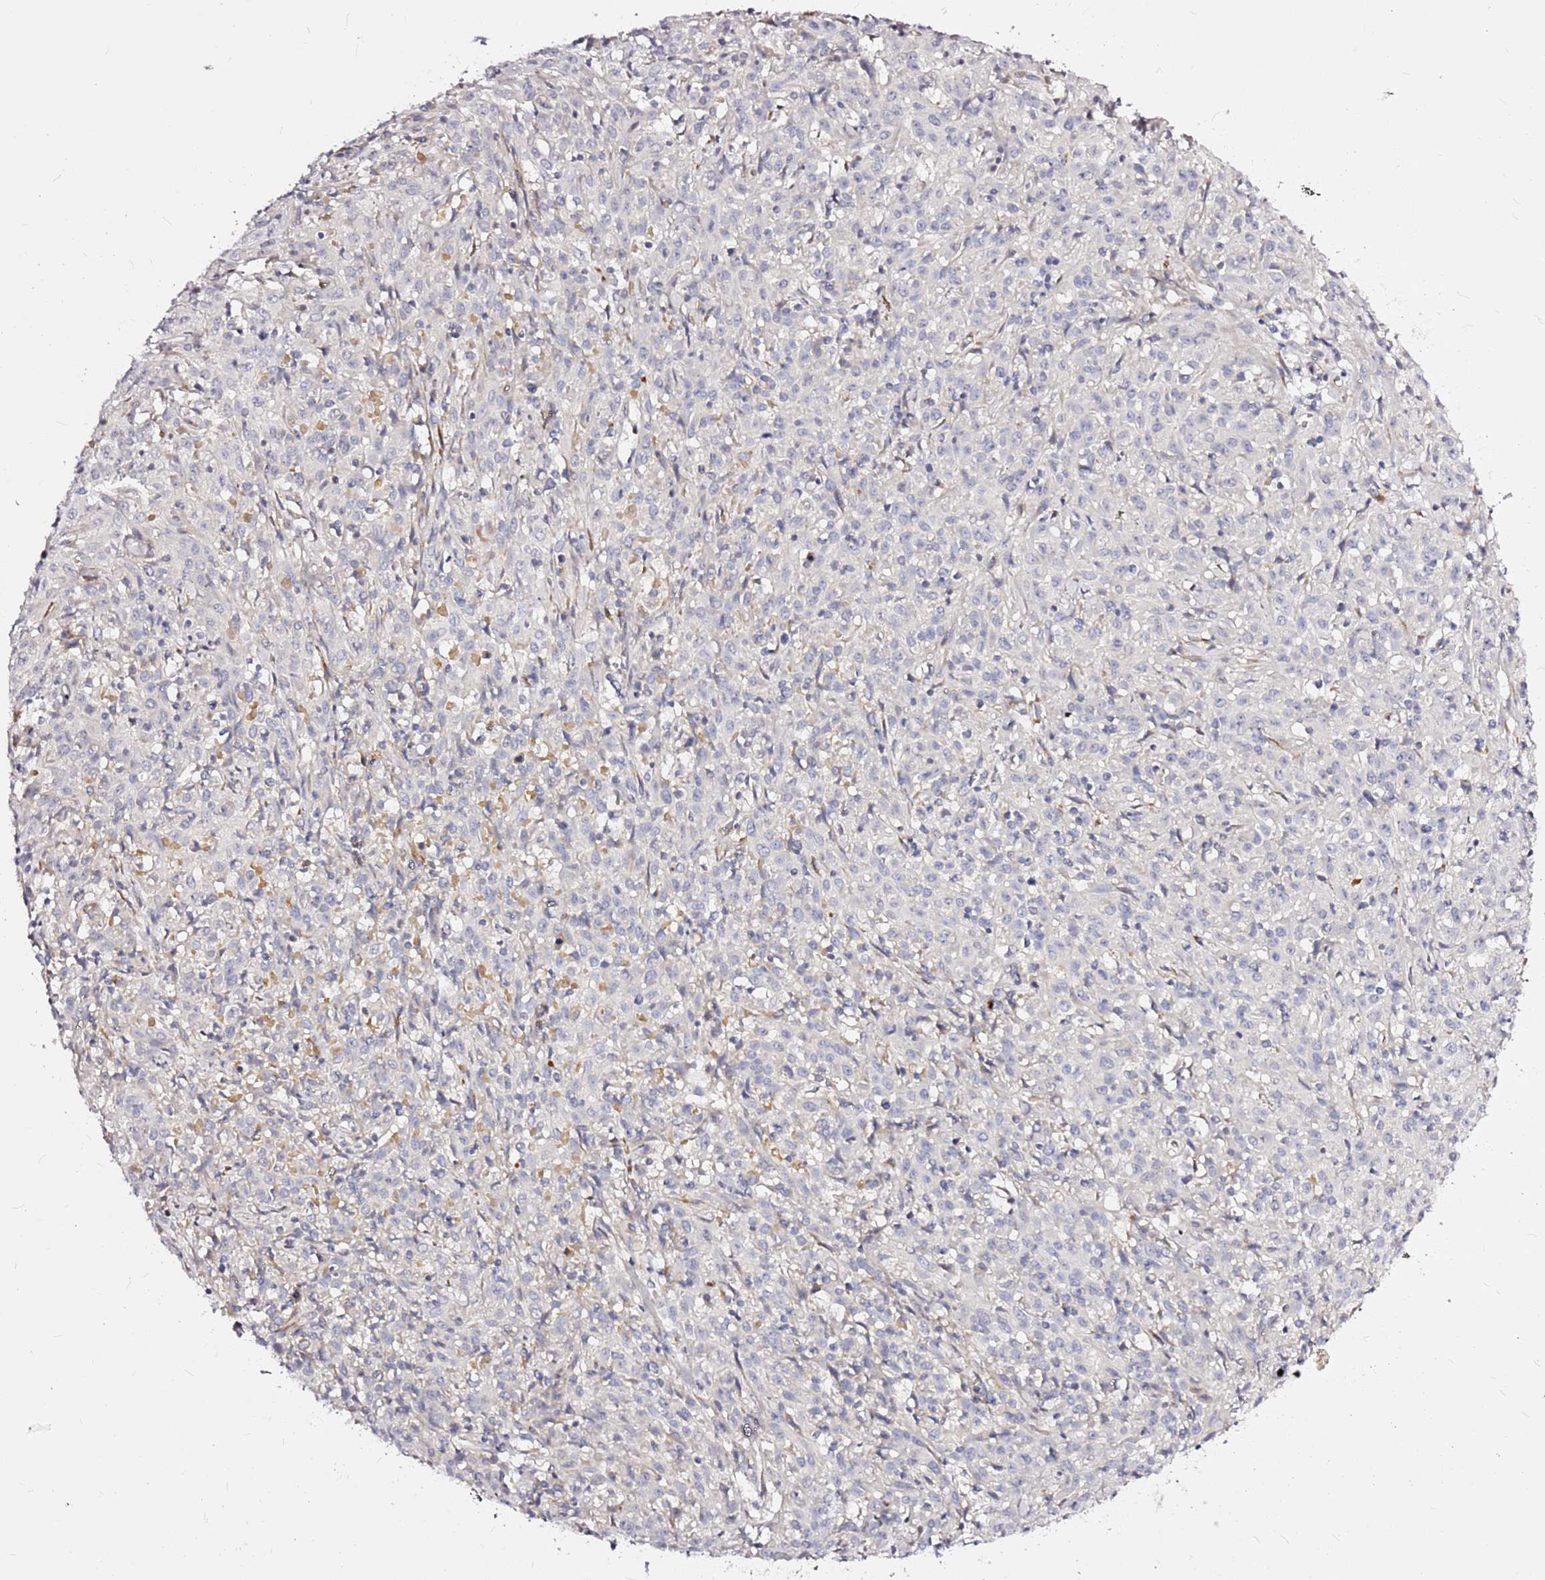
{"staining": {"intensity": "weak", "quantity": "<25%", "location": "cytoplasmic/membranous"}, "tissue": "cervical cancer", "cell_type": "Tumor cells", "image_type": "cancer", "snomed": [{"axis": "morphology", "description": "Squamous cell carcinoma, NOS"}, {"axis": "topography", "description": "Cervix"}], "caption": "A high-resolution micrograph shows IHC staining of cervical cancer, which demonstrates no significant staining in tumor cells. (DAB (3,3'-diaminobenzidine) immunohistochemistry (IHC) visualized using brightfield microscopy, high magnification).", "gene": "CASD1", "patient": {"sex": "female", "age": 57}}